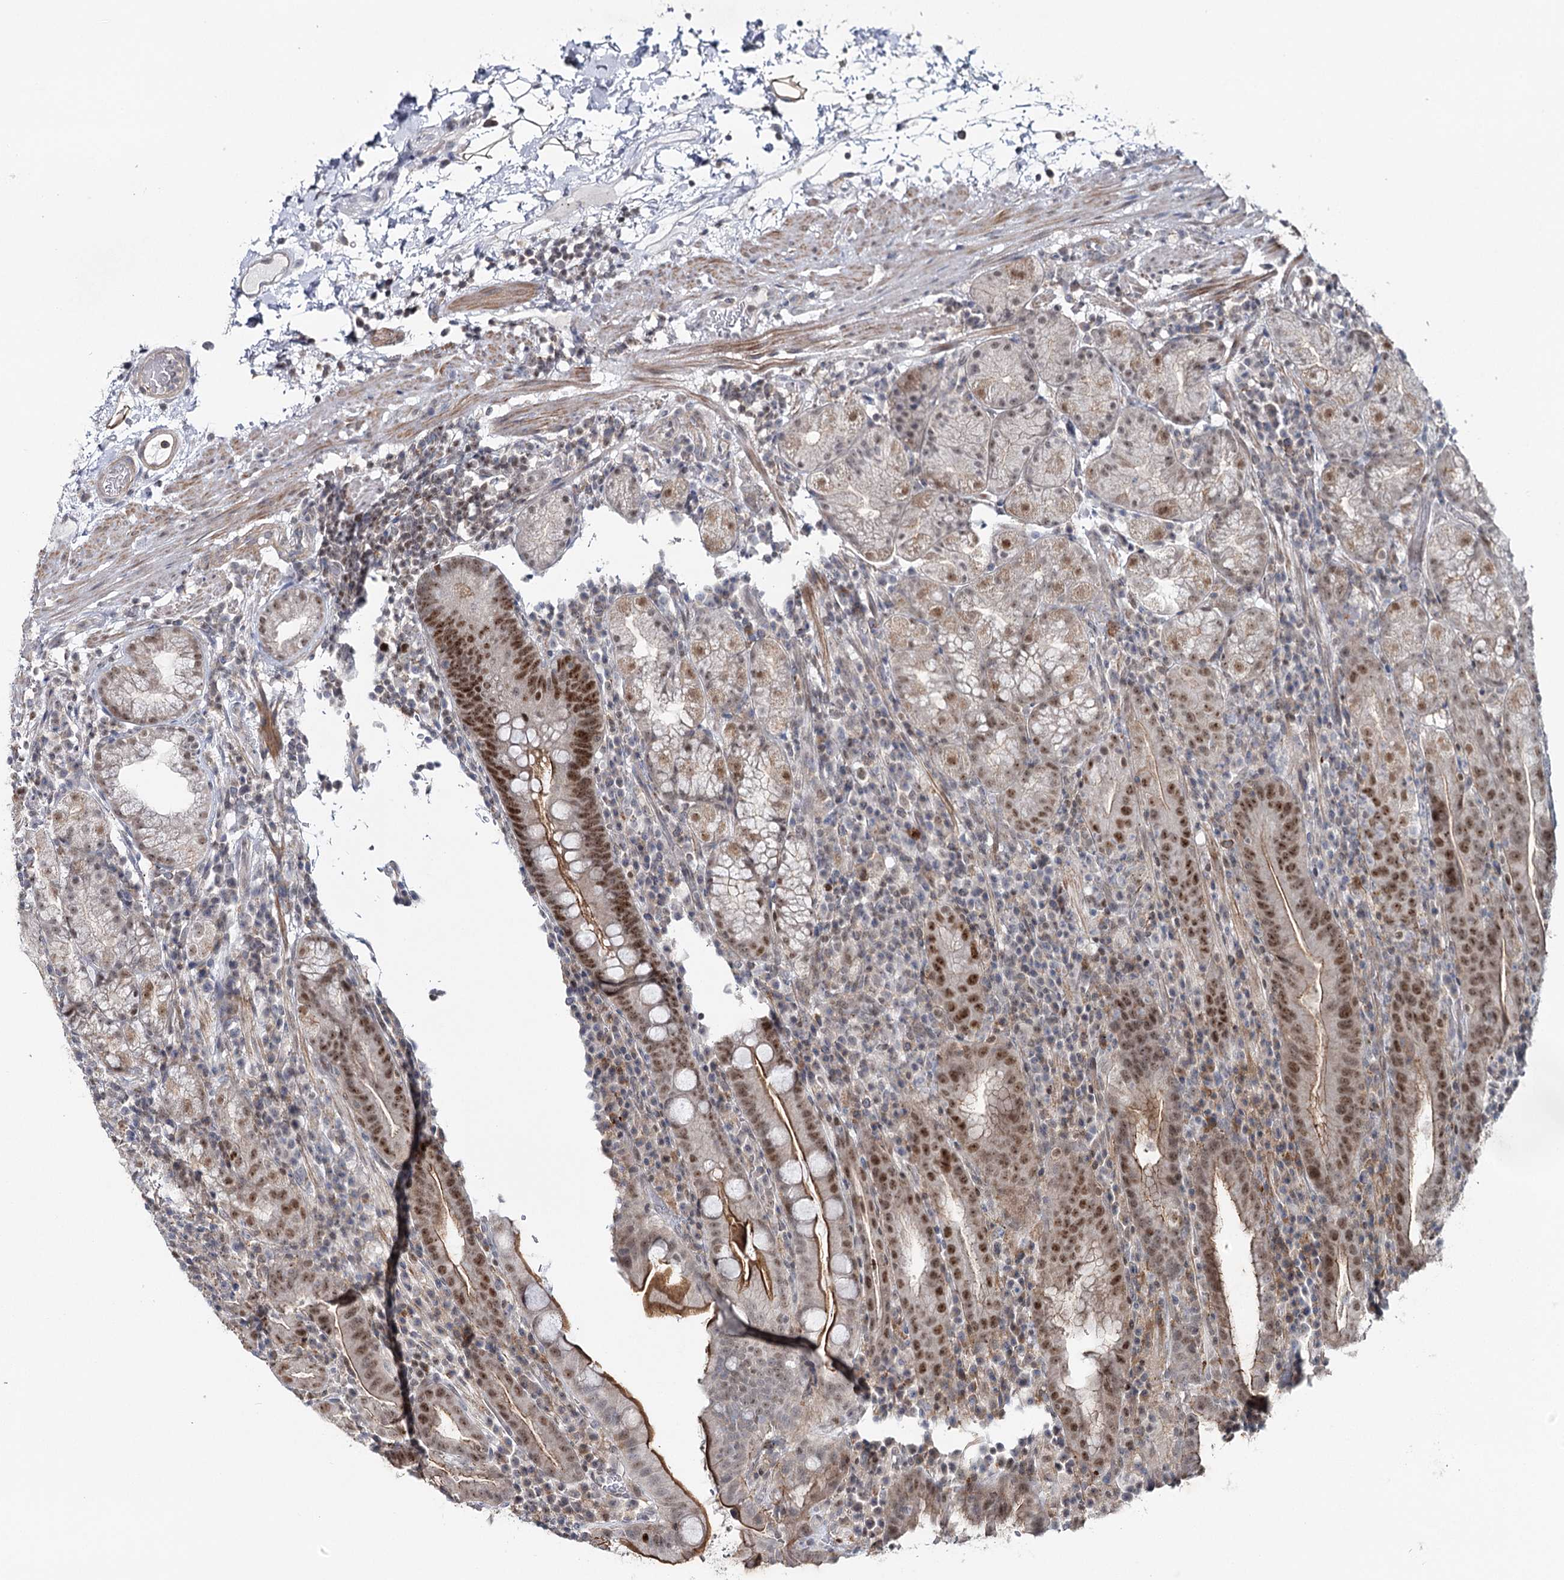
{"staining": {"intensity": "moderate", "quantity": "25%-75%", "location": "cytoplasmic/membranous,nuclear"}, "tissue": "stomach", "cell_type": "Glandular cells", "image_type": "normal", "snomed": [{"axis": "morphology", "description": "Normal tissue, NOS"}, {"axis": "morphology", "description": "Inflammation, NOS"}, {"axis": "topography", "description": "Stomach"}], "caption": "Protein expression analysis of benign stomach exhibits moderate cytoplasmic/membranous,nuclear expression in about 25%-75% of glandular cells. (Stains: DAB in brown, nuclei in blue, Microscopy: brightfield microscopy at high magnification).", "gene": "ZC3H8", "patient": {"sex": "male", "age": 79}}